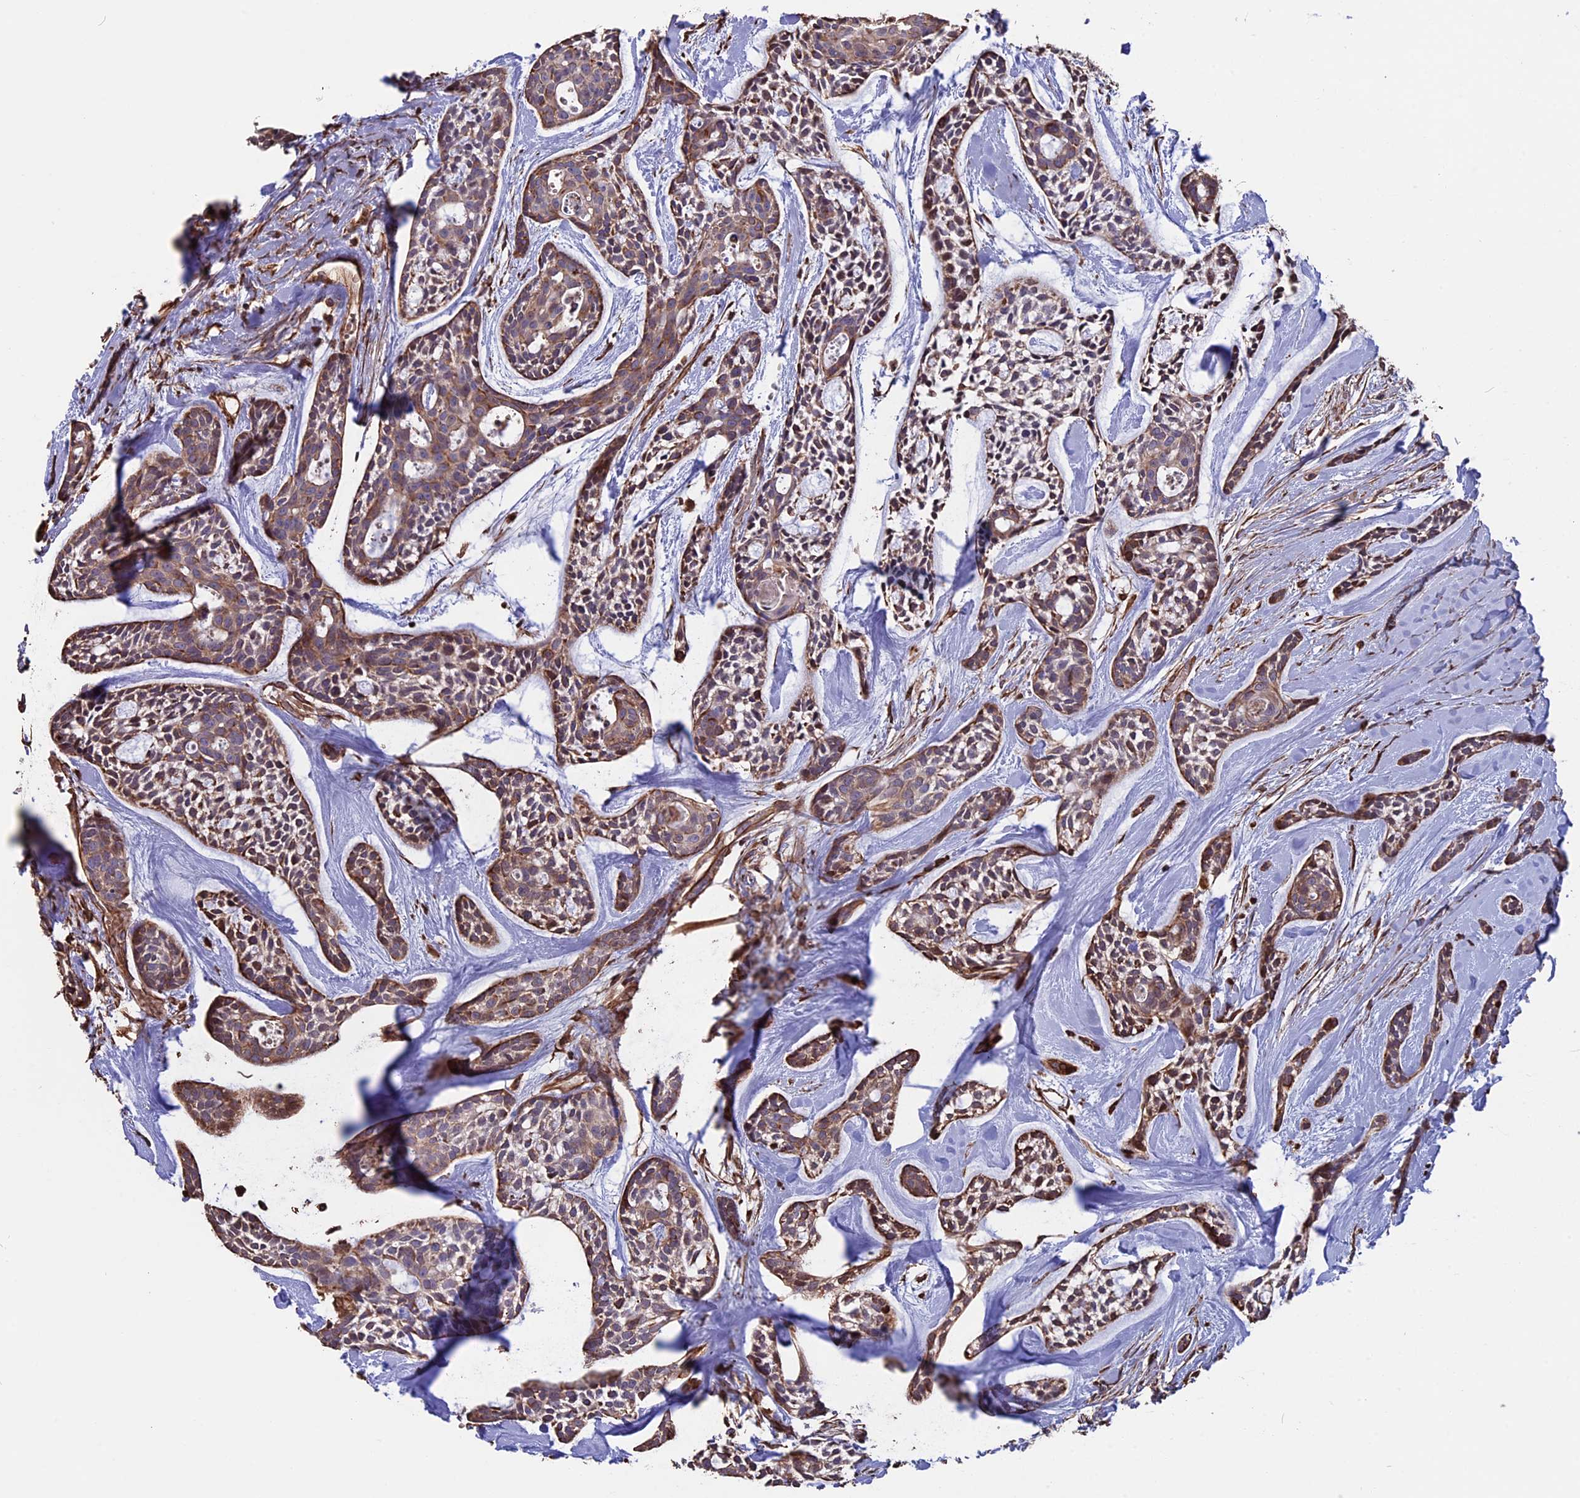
{"staining": {"intensity": "weak", "quantity": "25%-75%", "location": "cytoplasmic/membranous"}, "tissue": "head and neck cancer", "cell_type": "Tumor cells", "image_type": "cancer", "snomed": [{"axis": "morphology", "description": "Adenocarcinoma, NOS"}, {"axis": "topography", "description": "Subcutis"}, {"axis": "topography", "description": "Head-Neck"}], "caption": "Adenocarcinoma (head and neck) stained with a brown dye displays weak cytoplasmic/membranous positive expression in about 25%-75% of tumor cells.", "gene": "SEH1L", "patient": {"sex": "female", "age": 73}}